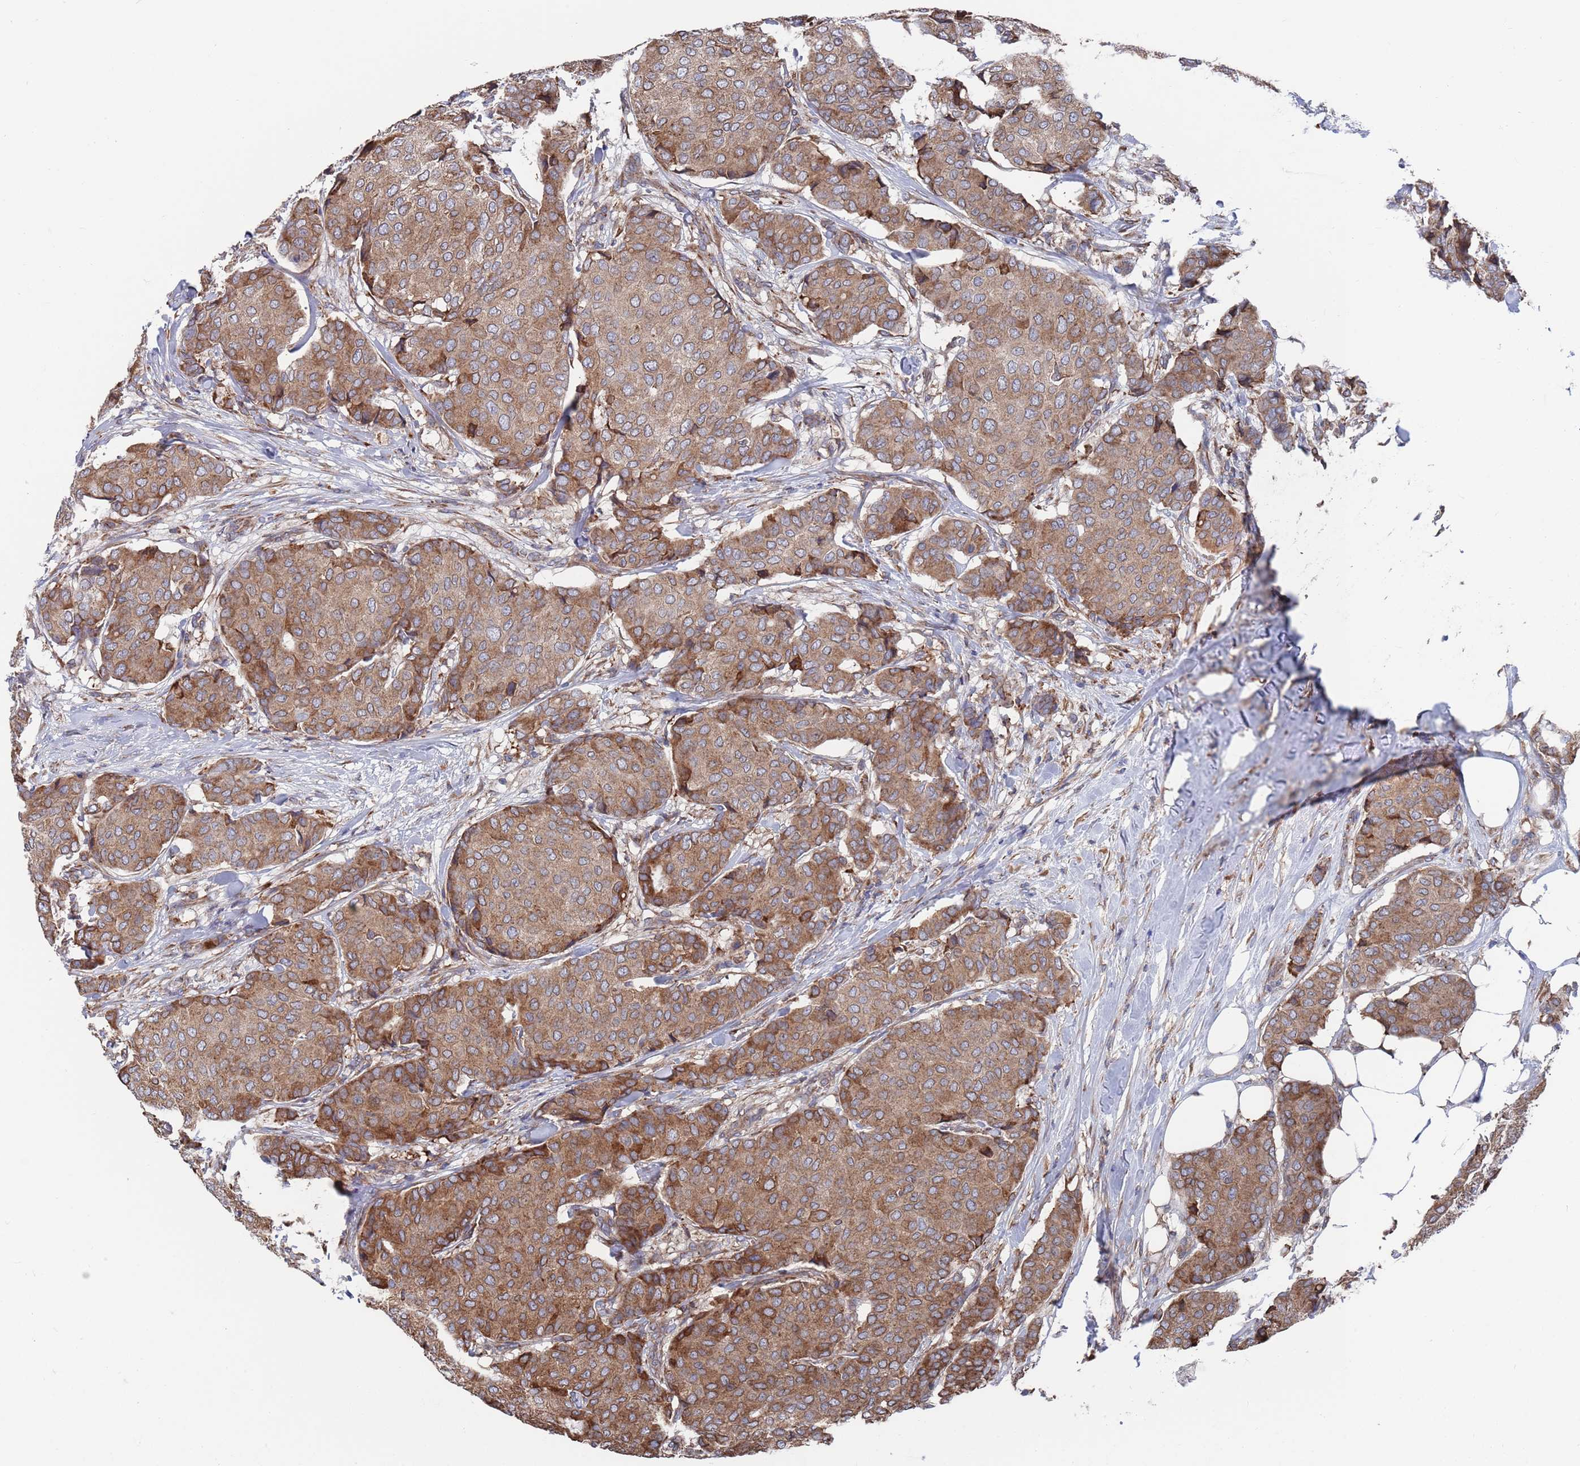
{"staining": {"intensity": "moderate", "quantity": ">75%", "location": "cytoplasmic/membranous"}, "tissue": "breast cancer", "cell_type": "Tumor cells", "image_type": "cancer", "snomed": [{"axis": "morphology", "description": "Duct carcinoma"}, {"axis": "topography", "description": "Breast"}], "caption": "Breast cancer tissue exhibits moderate cytoplasmic/membranous staining in about >75% of tumor cells, visualized by immunohistochemistry.", "gene": "GID8", "patient": {"sex": "female", "age": 75}}